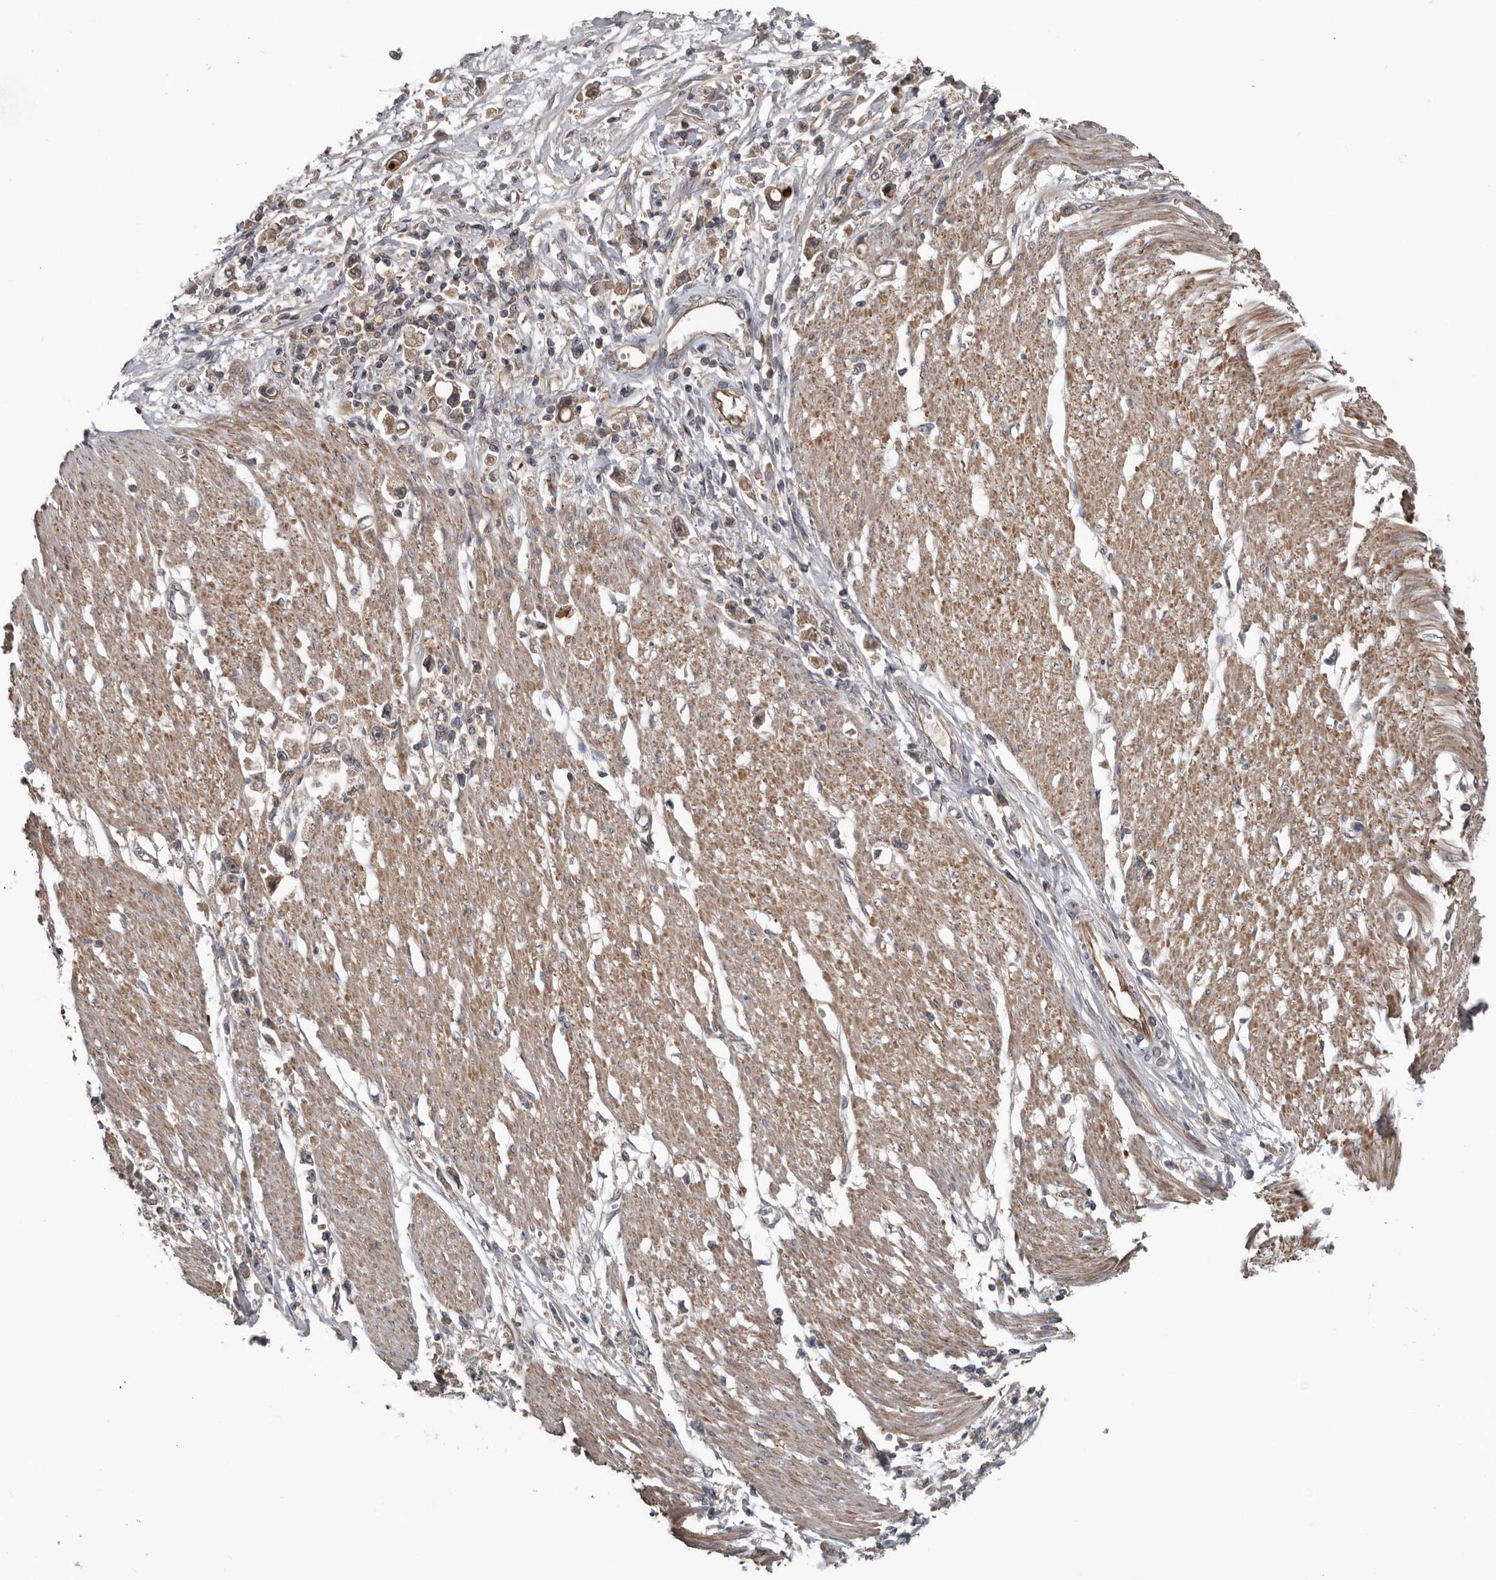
{"staining": {"intensity": "weak", "quantity": ">75%", "location": "cytoplasmic/membranous"}, "tissue": "stomach cancer", "cell_type": "Tumor cells", "image_type": "cancer", "snomed": [{"axis": "morphology", "description": "Adenocarcinoma, NOS"}, {"axis": "topography", "description": "Stomach"}], "caption": "Human stomach cancer stained with a brown dye displays weak cytoplasmic/membranous positive expression in about >75% of tumor cells.", "gene": "DNAJB4", "patient": {"sex": "female", "age": 59}}